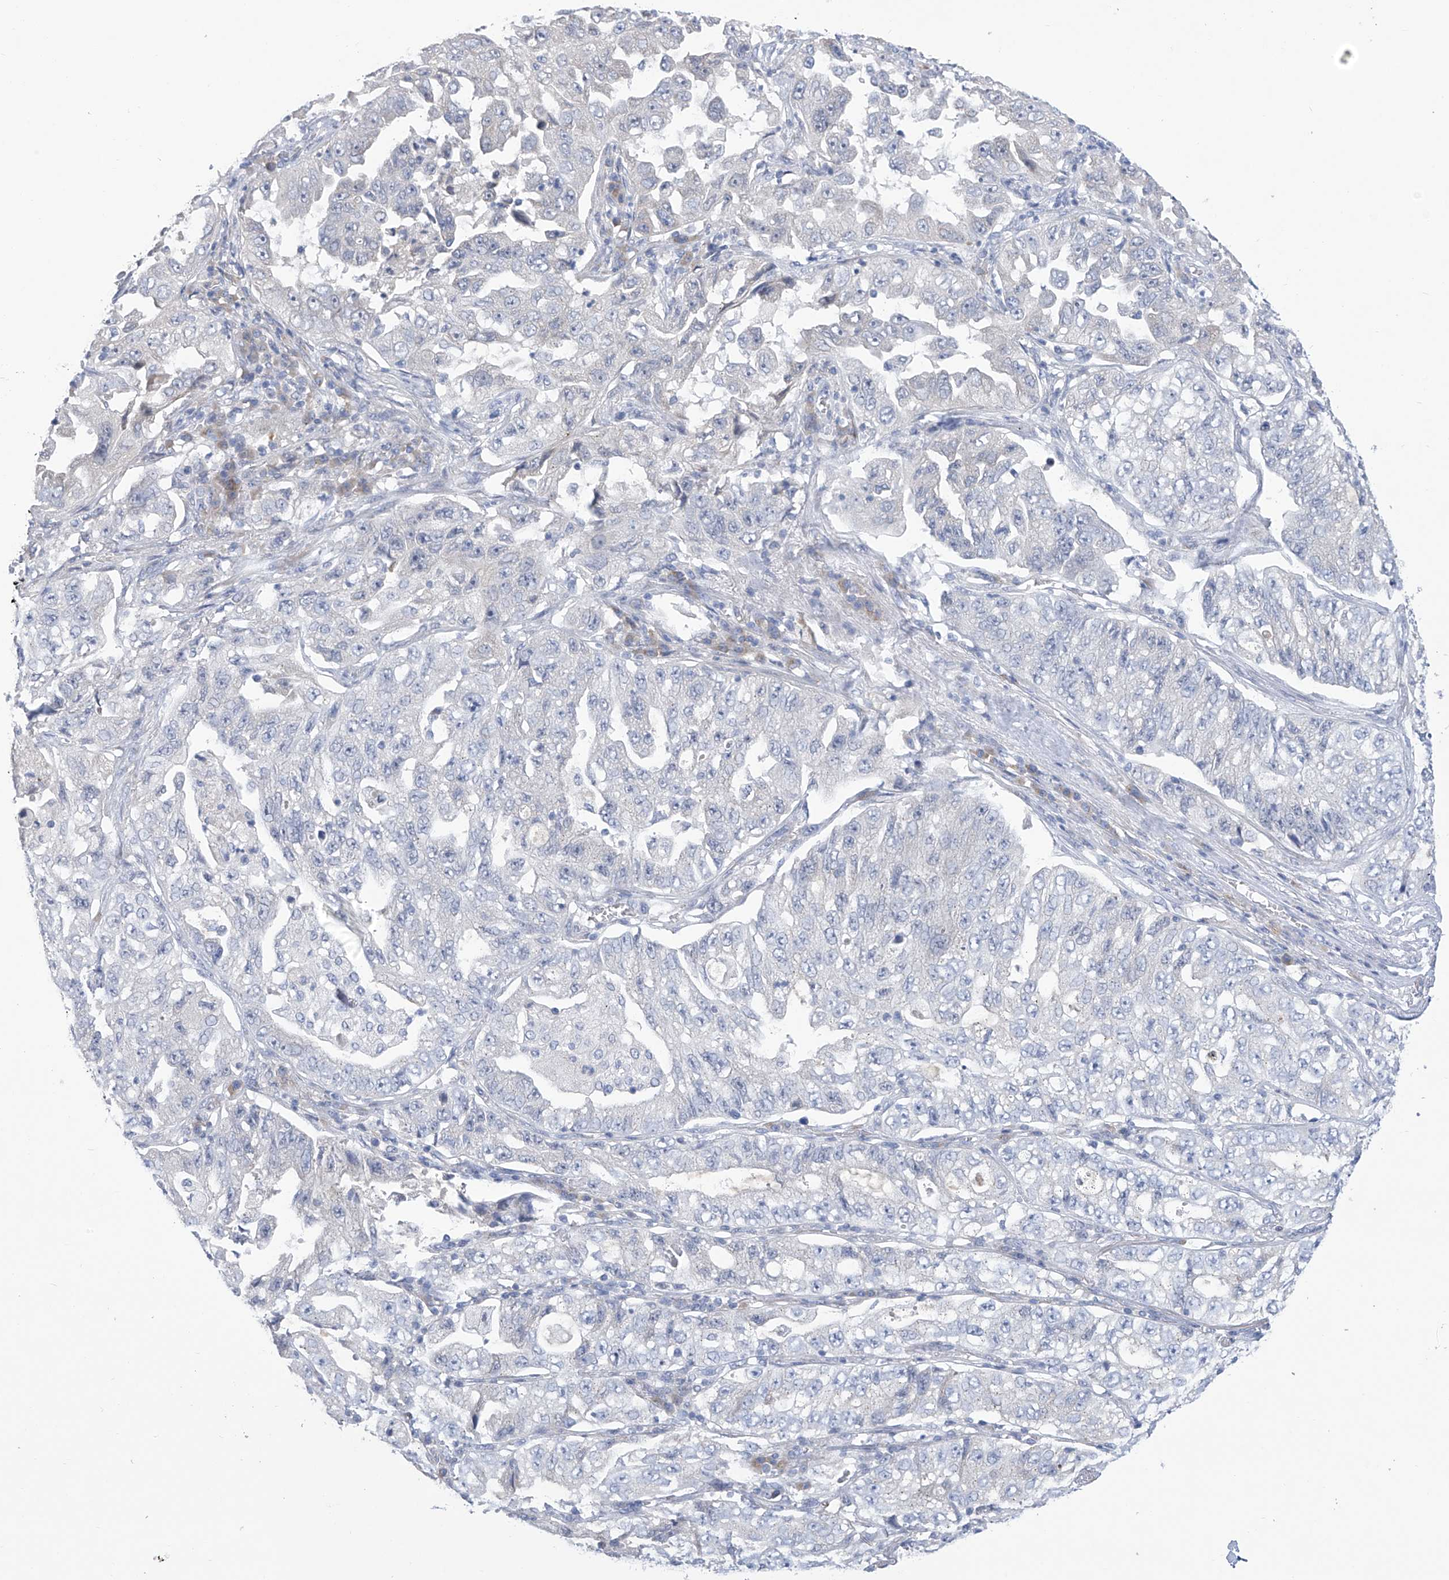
{"staining": {"intensity": "negative", "quantity": "none", "location": "none"}, "tissue": "lung cancer", "cell_type": "Tumor cells", "image_type": "cancer", "snomed": [{"axis": "morphology", "description": "Adenocarcinoma, NOS"}, {"axis": "topography", "description": "Lung"}], "caption": "A histopathology image of human lung adenocarcinoma is negative for staining in tumor cells.", "gene": "SLCO4A1", "patient": {"sex": "female", "age": 51}}